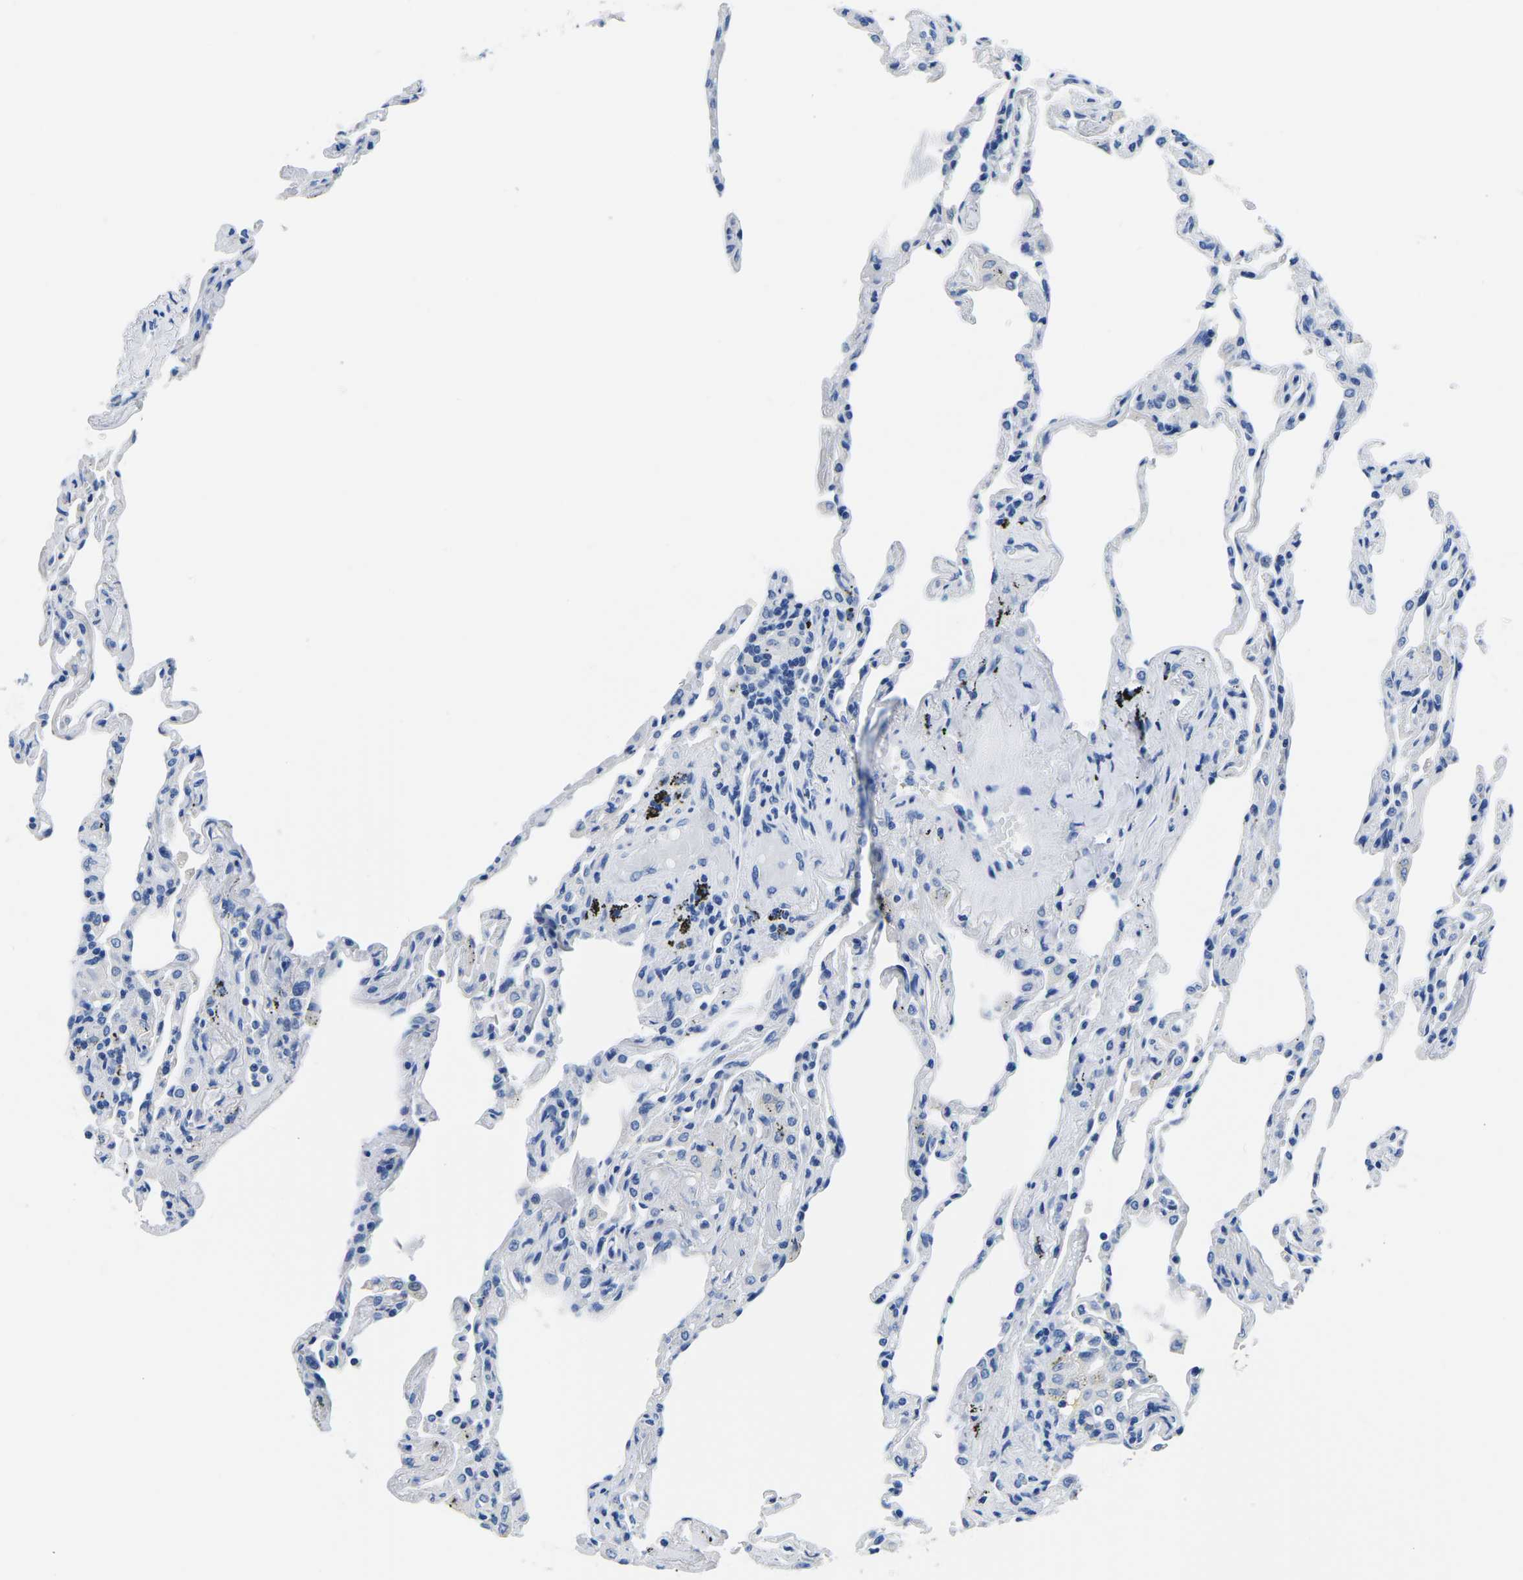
{"staining": {"intensity": "negative", "quantity": "none", "location": "none"}, "tissue": "lung", "cell_type": "Alveolar cells", "image_type": "normal", "snomed": [{"axis": "morphology", "description": "Normal tissue, NOS"}, {"axis": "topography", "description": "Lung"}], "caption": "Immunohistochemistry image of unremarkable lung: lung stained with DAB demonstrates no significant protein positivity in alveolar cells. Nuclei are stained in blue.", "gene": "CYP1A2", "patient": {"sex": "male", "age": 59}}